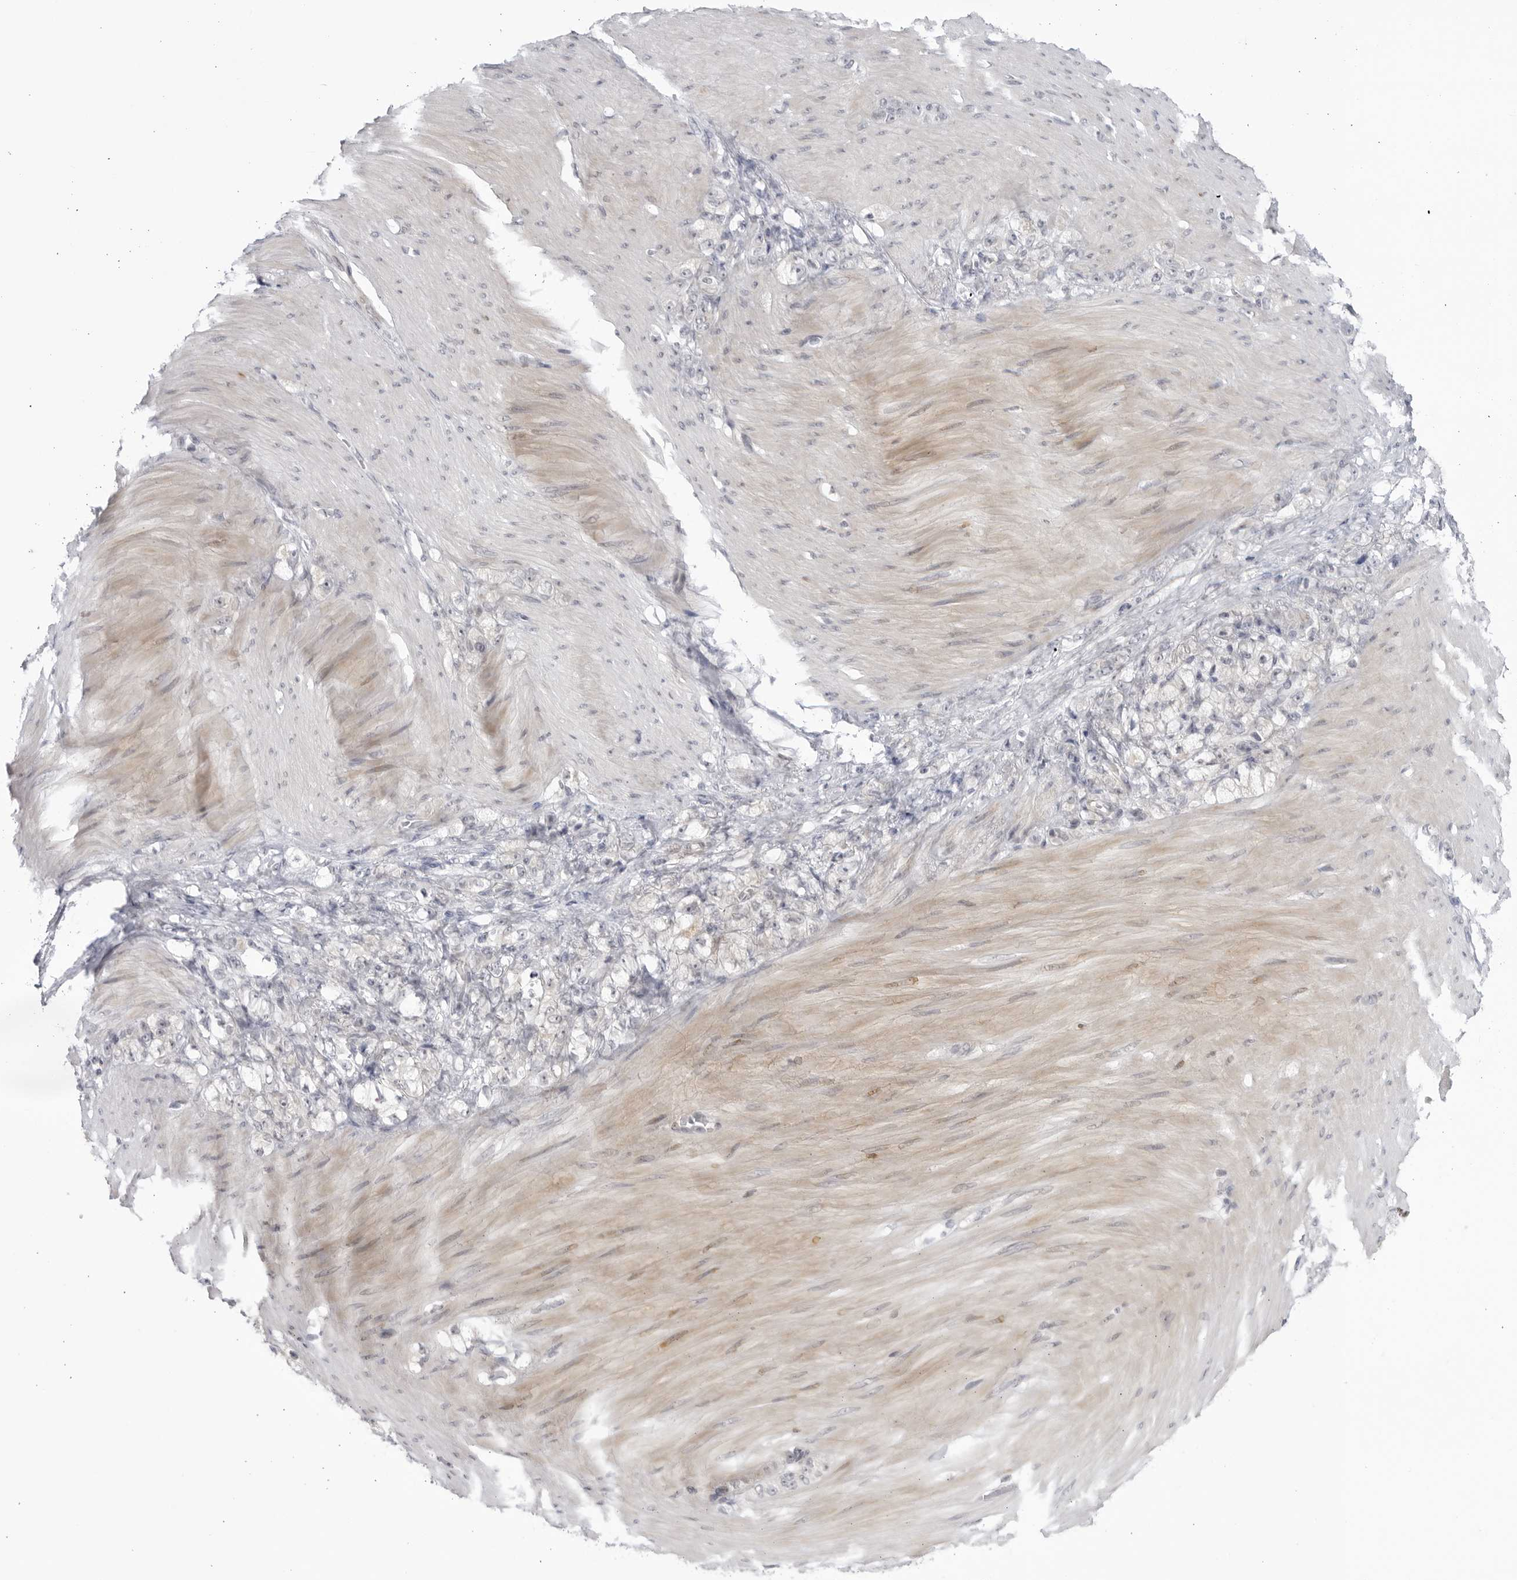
{"staining": {"intensity": "negative", "quantity": "none", "location": "none"}, "tissue": "stomach cancer", "cell_type": "Tumor cells", "image_type": "cancer", "snomed": [{"axis": "morphology", "description": "Normal tissue, NOS"}, {"axis": "morphology", "description": "Adenocarcinoma, NOS"}, {"axis": "topography", "description": "Stomach"}], "caption": "This is a micrograph of IHC staining of stomach adenocarcinoma, which shows no positivity in tumor cells.", "gene": "CNBD1", "patient": {"sex": "male", "age": 82}}